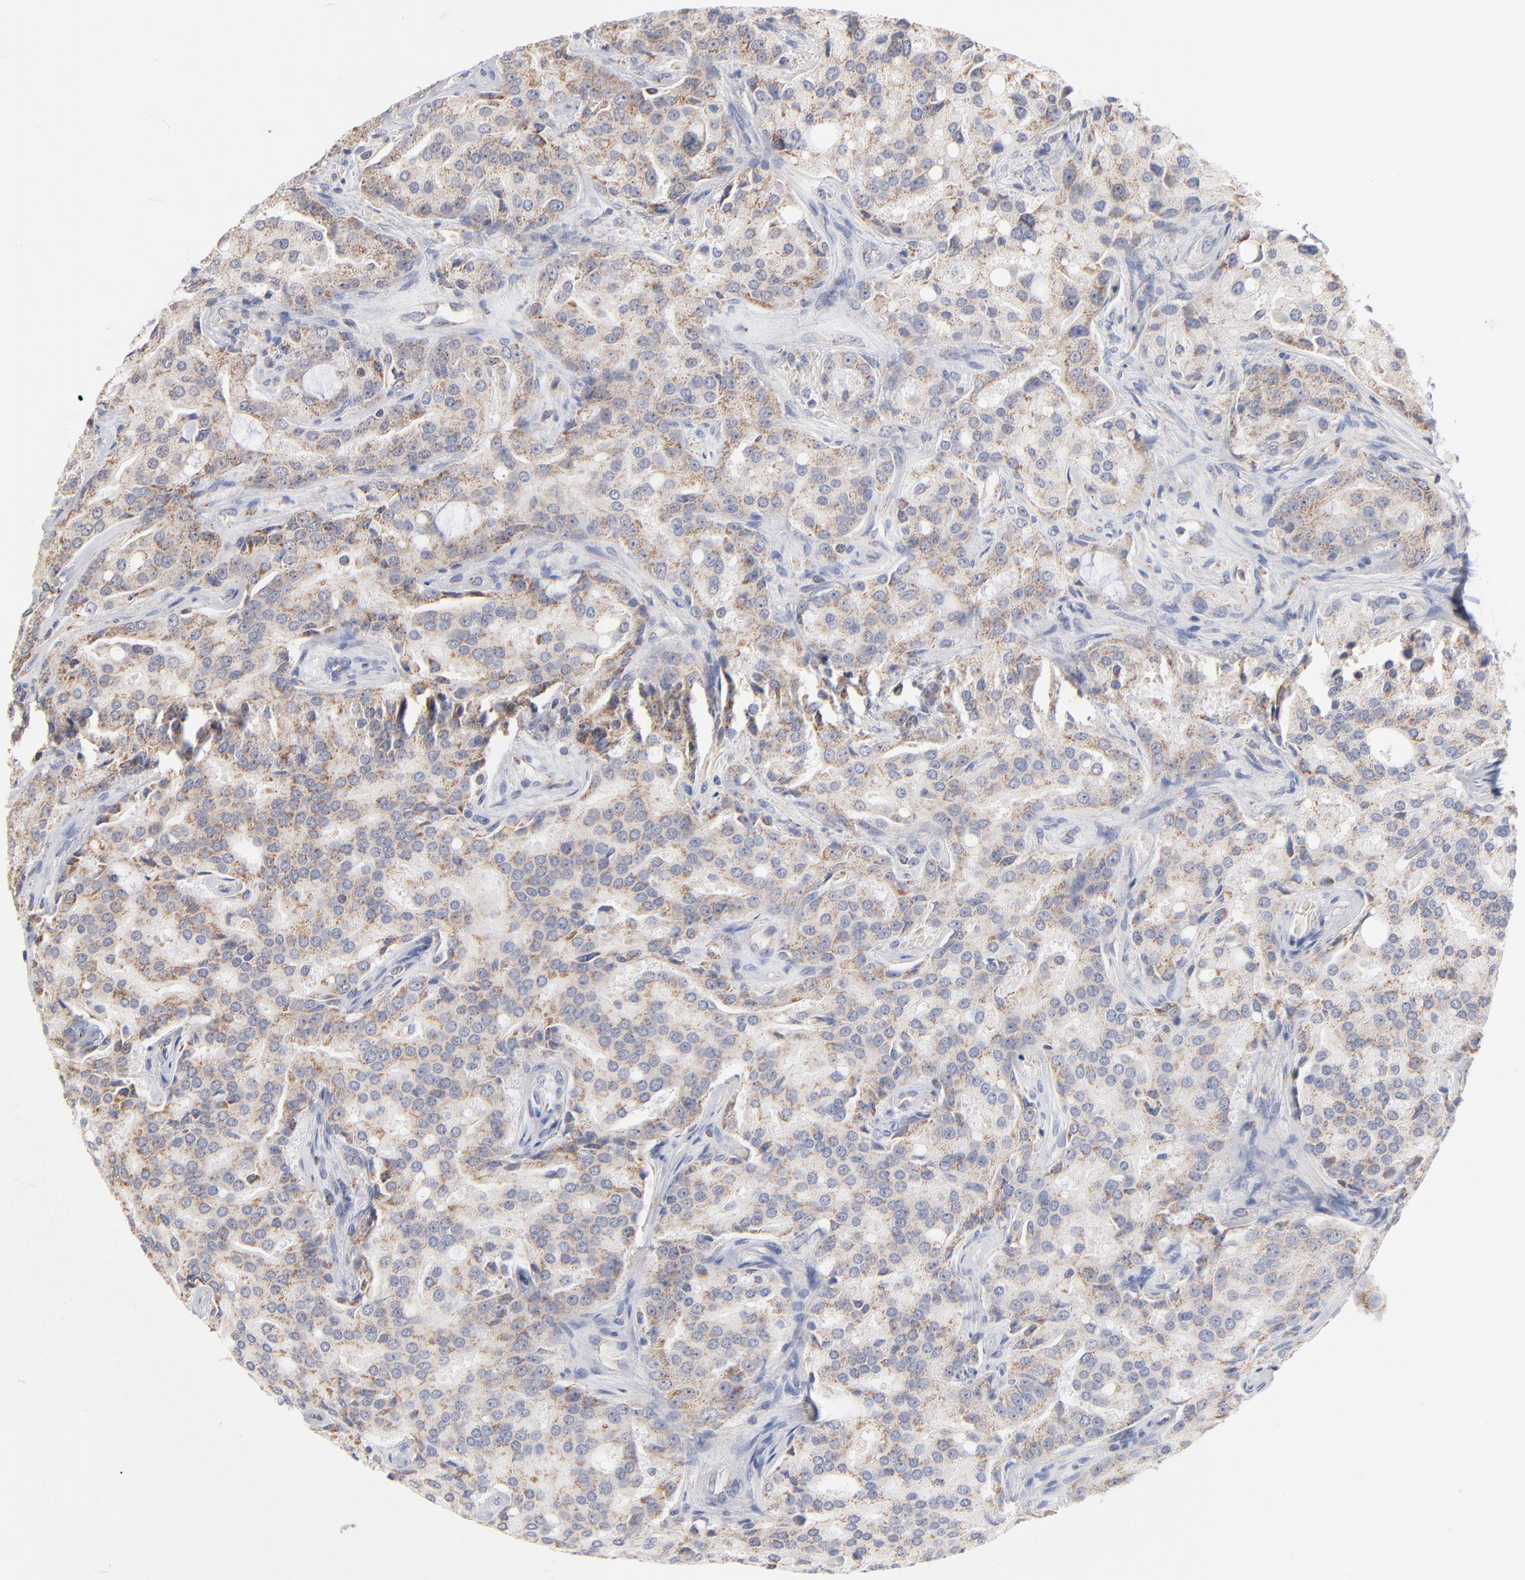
{"staining": {"intensity": "moderate", "quantity": ">75%", "location": "cytoplasmic/membranous"}, "tissue": "prostate cancer", "cell_type": "Tumor cells", "image_type": "cancer", "snomed": [{"axis": "morphology", "description": "Adenocarcinoma, High grade"}, {"axis": "topography", "description": "Prostate"}], "caption": "The immunohistochemical stain shows moderate cytoplasmic/membranous positivity in tumor cells of prostate high-grade adenocarcinoma tissue.", "gene": "MRPL58", "patient": {"sex": "male", "age": 72}}